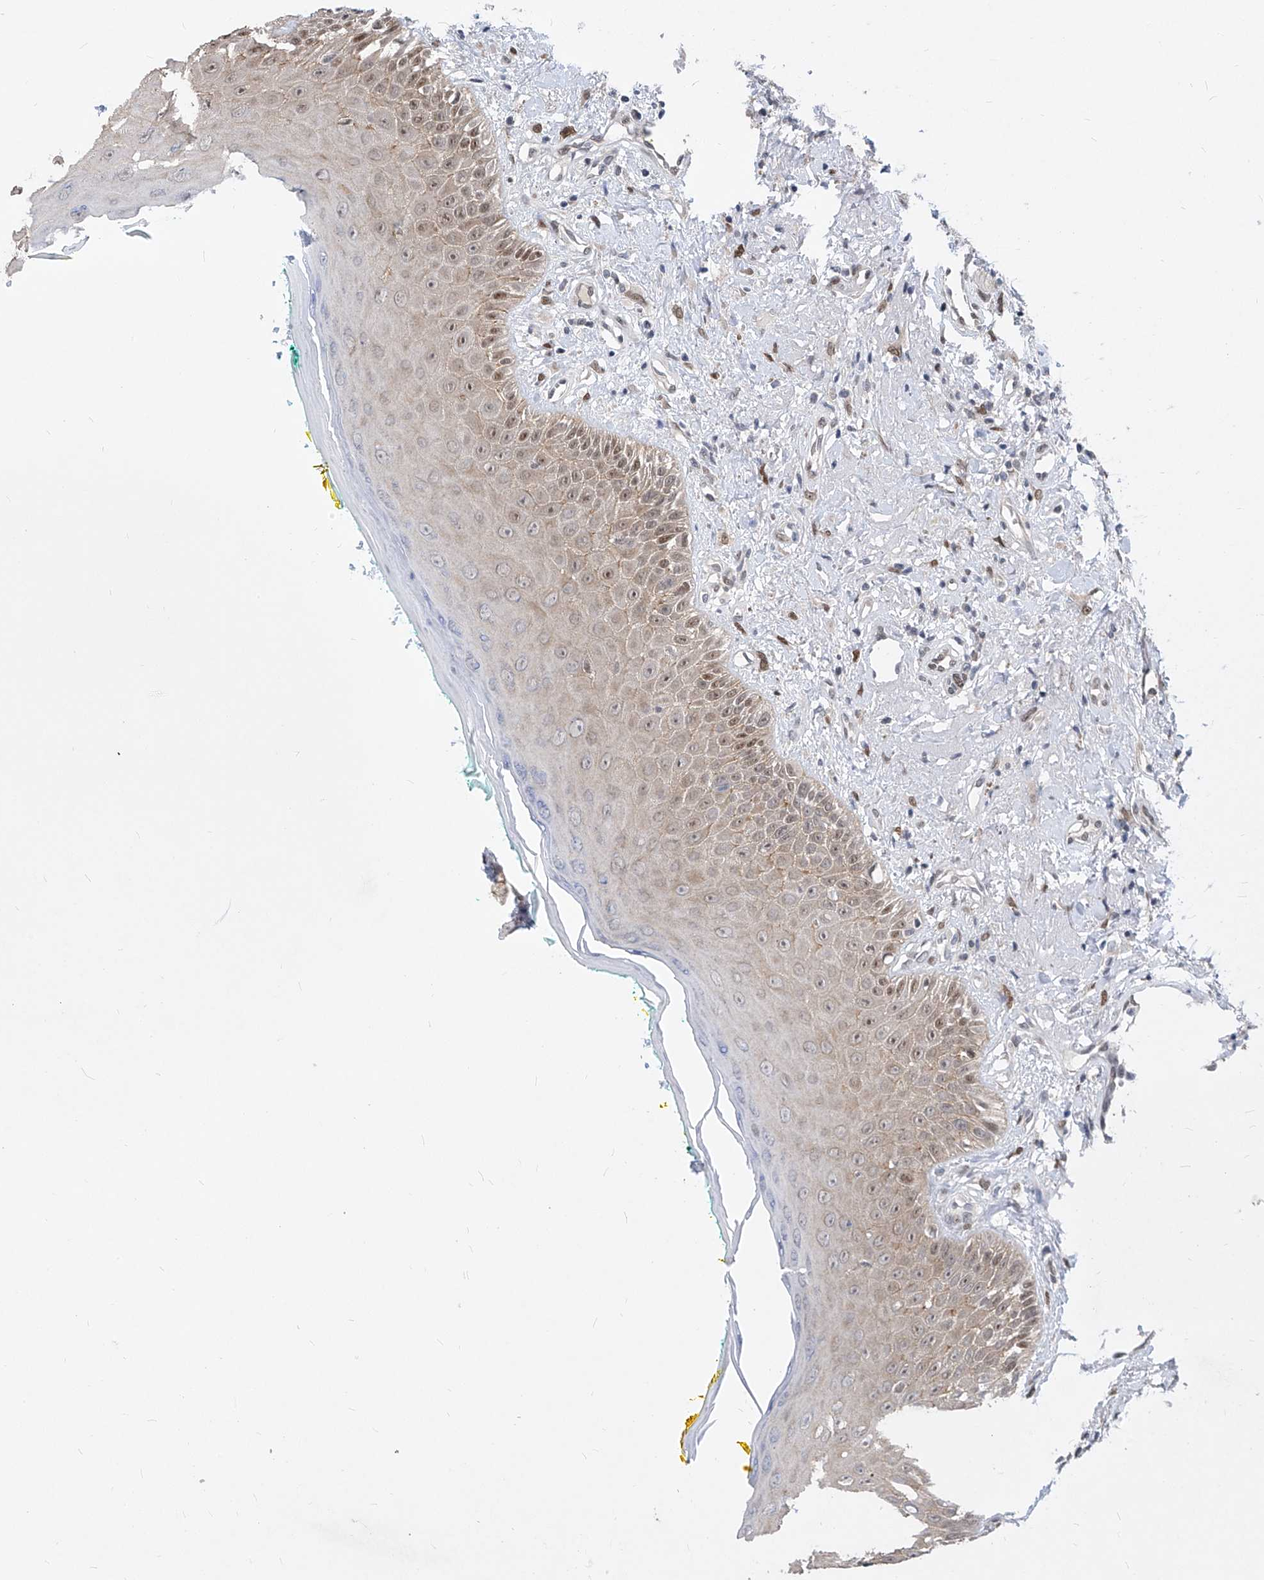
{"staining": {"intensity": "moderate", "quantity": "25%-75%", "location": "cytoplasmic/membranous"}, "tissue": "oral mucosa", "cell_type": "Squamous epithelial cells", "image_type": "normal", "snomed": [{"axis": "morphology", "description": "Normal tissue, NOS"}, {"axis": "topography", "description": "Oral tissue"}], "caption": "Immunohistochemical staining of benign human oral mucosa demonstrates 25%-75% levels of moderate cytoplasmic/membranous protein positivity in approximately 25%-75% of squamous epithelial cells.", "gene": "CETN1", "patient": {"sex": "female", "age": 70}}